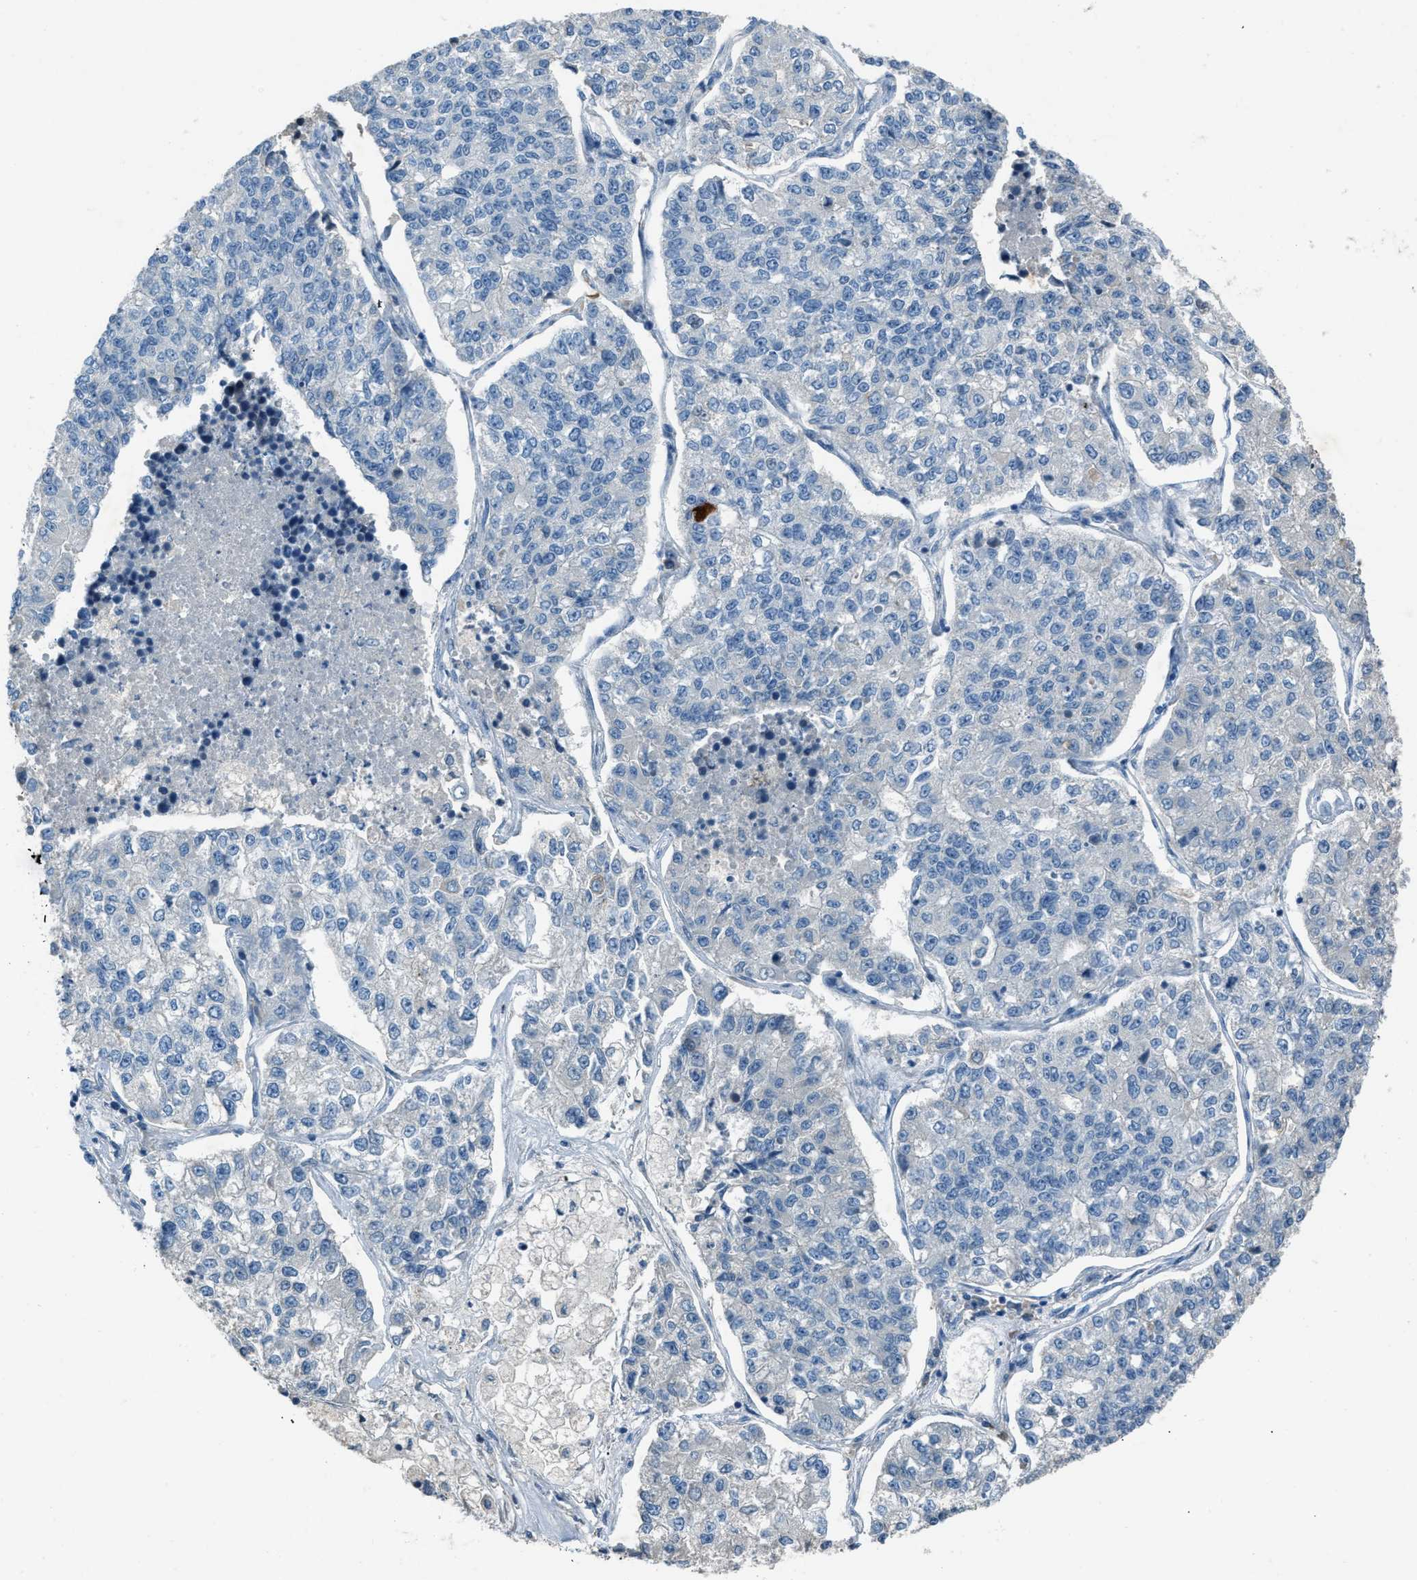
{"staining": {"intensity": "negative", "quantity": "none", "location": "none"}, "tissue": "lung cancer", "cell_type": "Tumor cells", "image_type": "cancer", "snomed": [{"axis": "morphology", "description": "Adenocarcinoma, NOS"}, {"axis": "topography", "description": "Lung"}], "caption": "Tumor cells show no significant positivity in lung adenocarcinoma.", "gene": "FBLN2", "patient": {"sex": "male", "age": 49}}